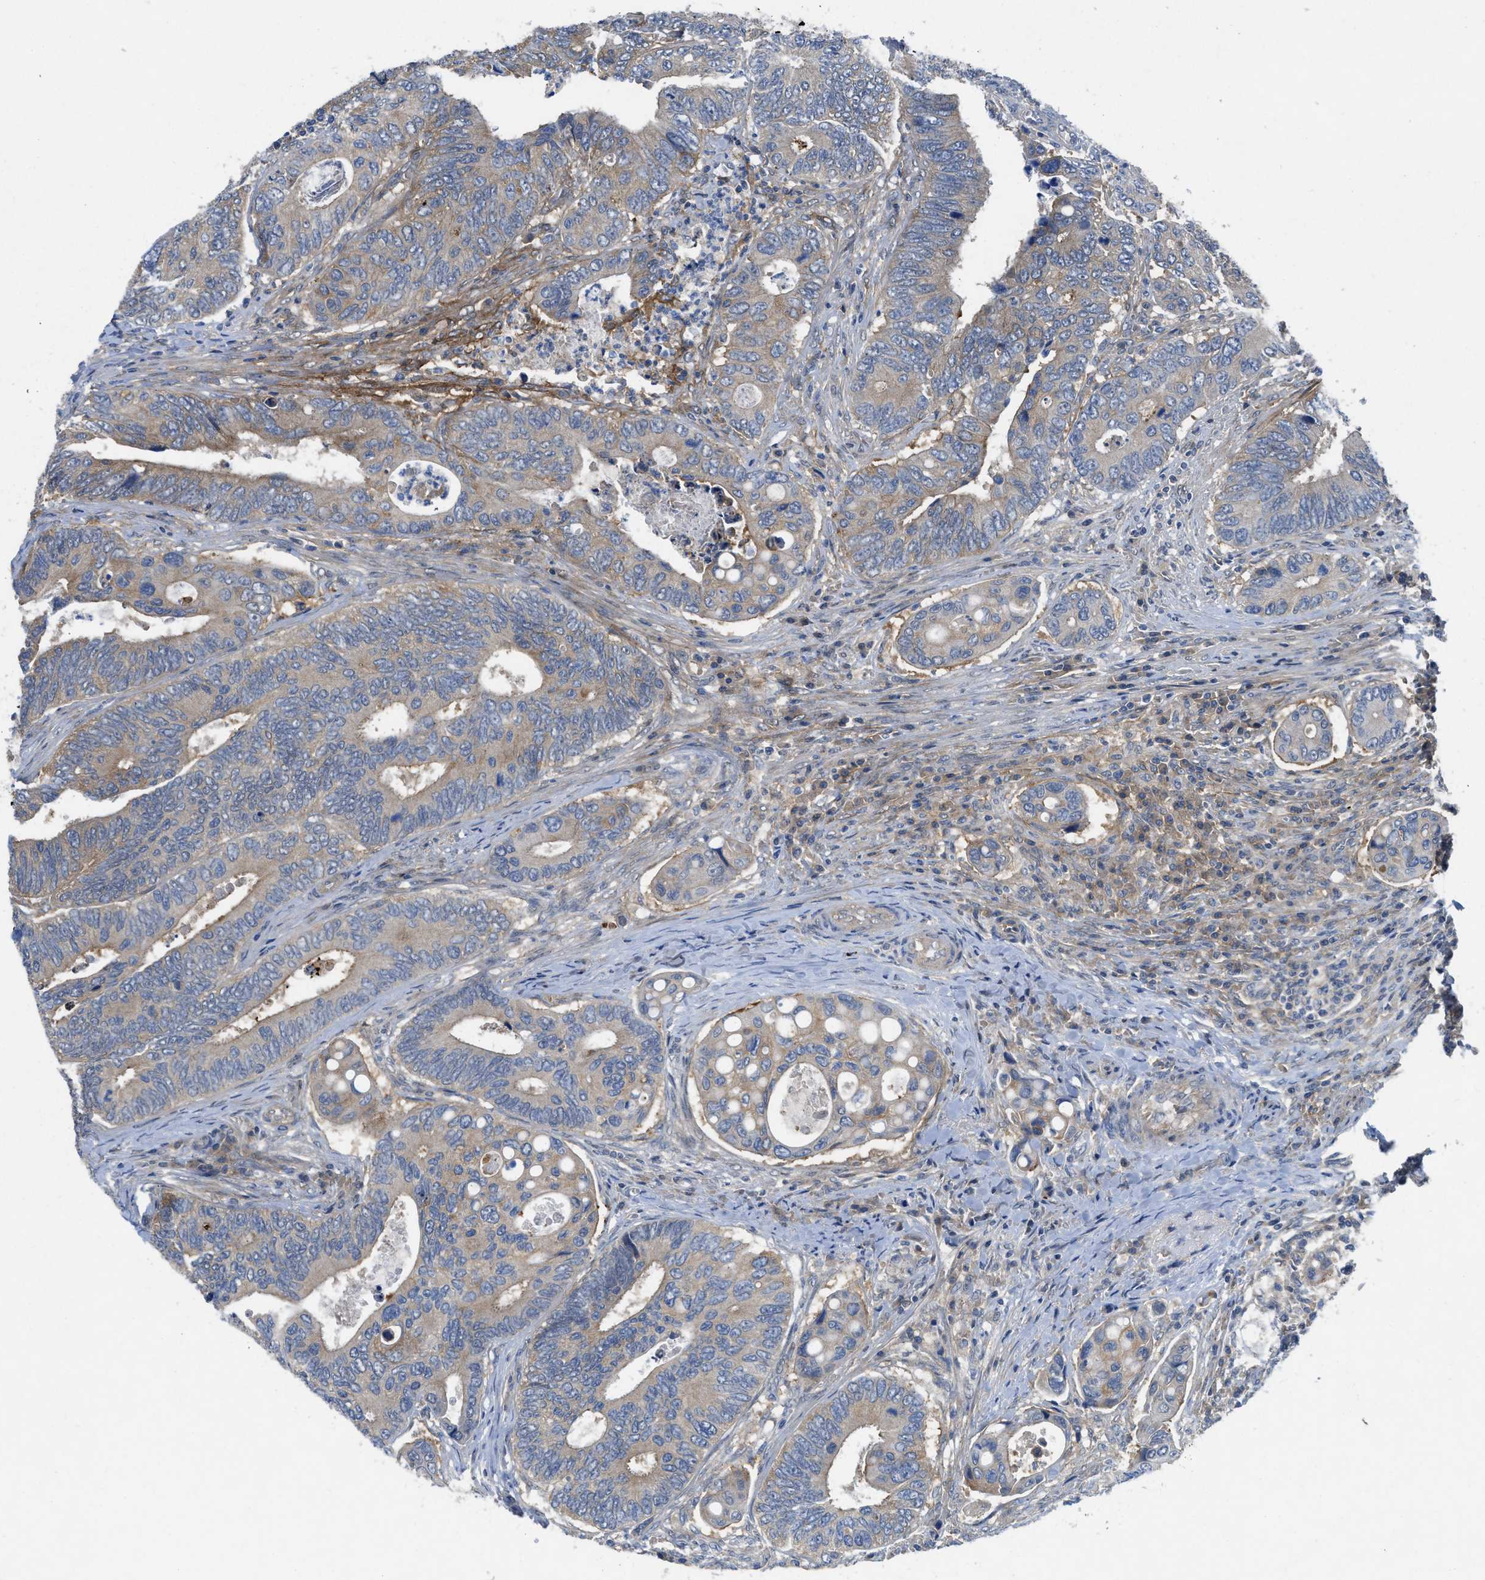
{"staining": {"intensity": "weak", "quantity": ">75%", "location": "cytoplasmic/membranous"}, "tissue": "colorectal cancer", "cell_type": "Tumor cells", "image_type": "cancer", "snomed": [{"axis": "morphology", "description": "Inflammation, NOS"}, {"axis": "morphology", "description": "Adenocarcinoma, NOS"}, {"axis": "topography", "description": "Colon"}], "caption": "This histopathology image demonstrates immunohistochemistry staining of human colorectal cancer, with low weak cytoplasmic/membranous positivity in approximately >75% of tumor cells.", "gene": "PANX1", "patient": {"sex": "male", "age": 72}}